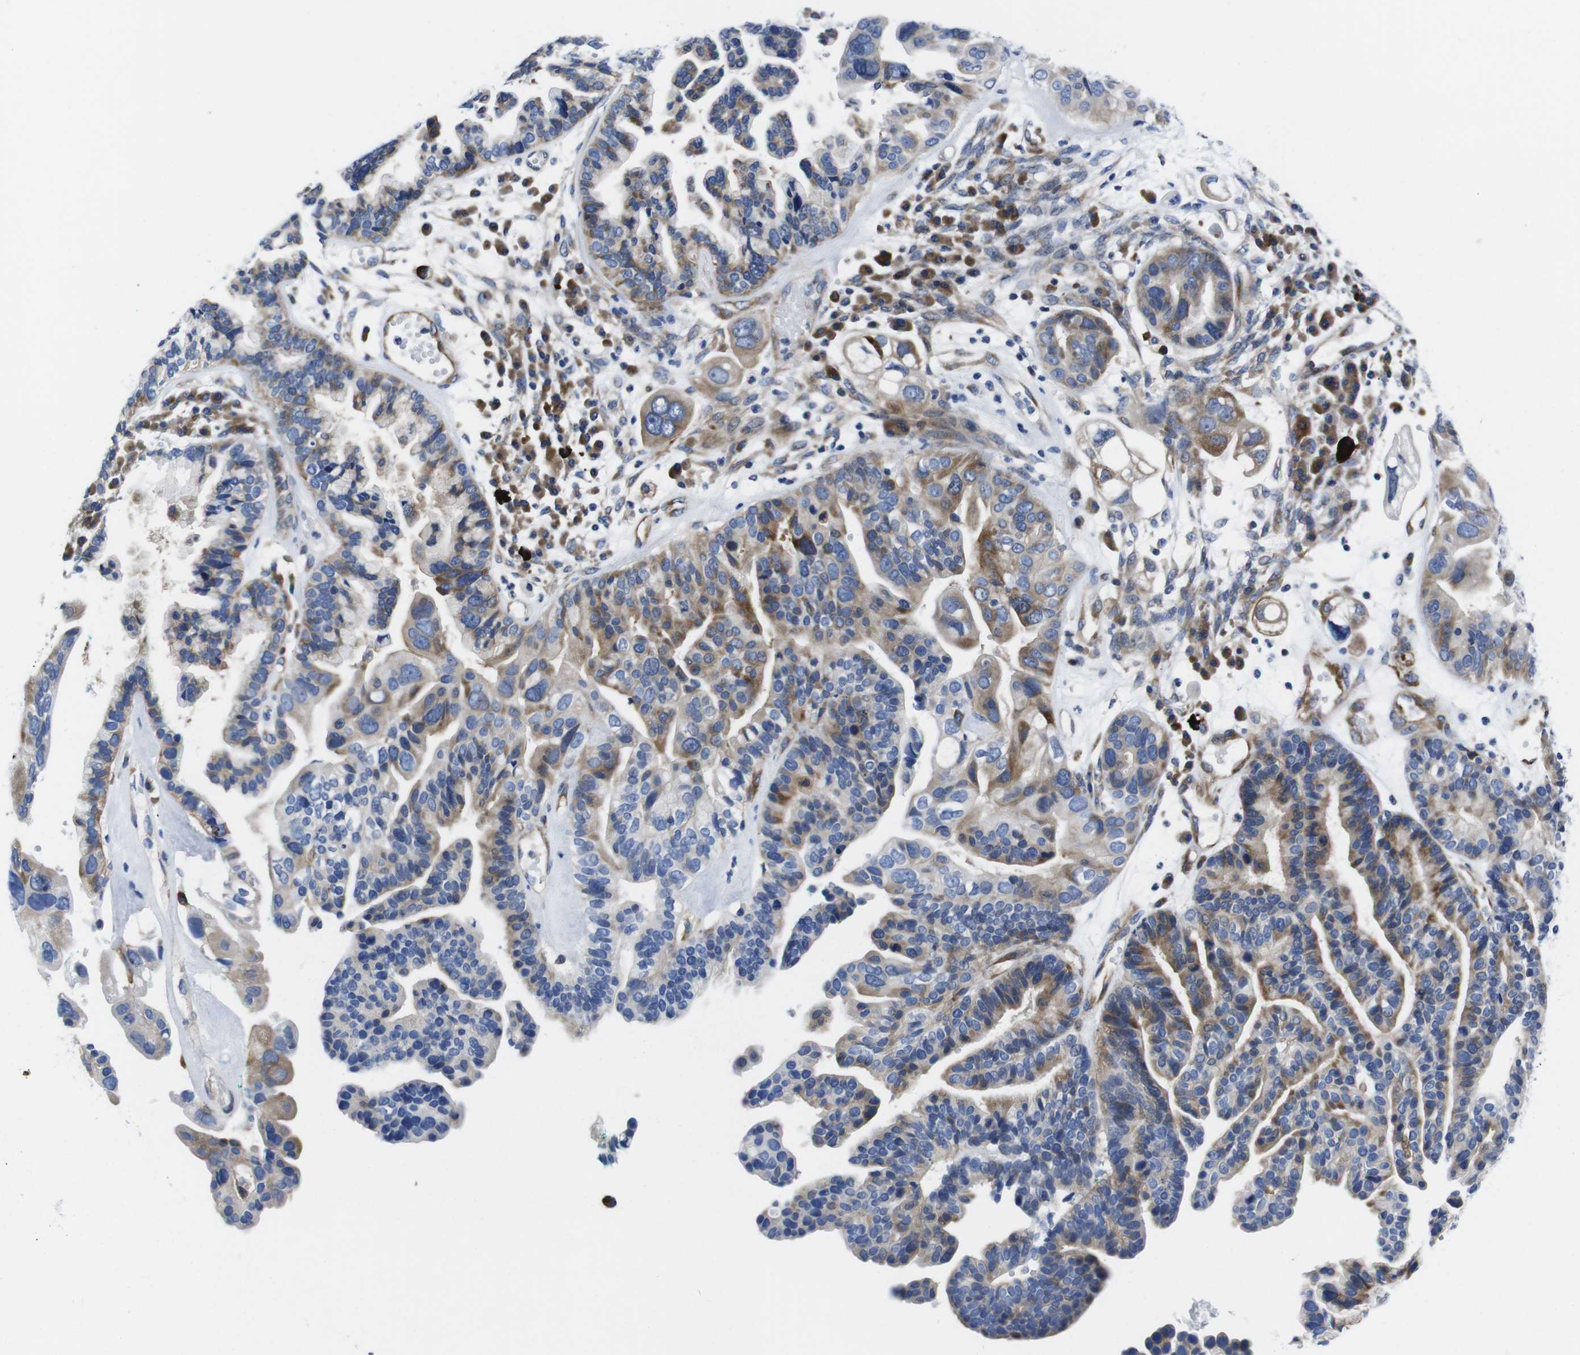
{"staining": {"intensity": "moderate", "quantity": "25%-75%", "location": "cytoplasmic/membranous"}, "tissue": "ovarian cancer", "cell_type": "Tumor cells", "image_type": "cancer", "snomed": [{"axis": "morphology", "description": "Cystadenocarcinoma, serous, NOS"}, {"axis": "topography", "description": "Ovary"}], "caption": "Protein expression analysis of human serous cystadenocarcinoma (ovarian) reveals moderate cytoplasmic/membranous expression in about 25%-75% of tumor cells. Immunohistochemistry (ihc) stains the protein of interest in brown and the nuclei are stained blue.", "gene": "EIF4A1", "patient": {"sex": "female", "age": 56}}